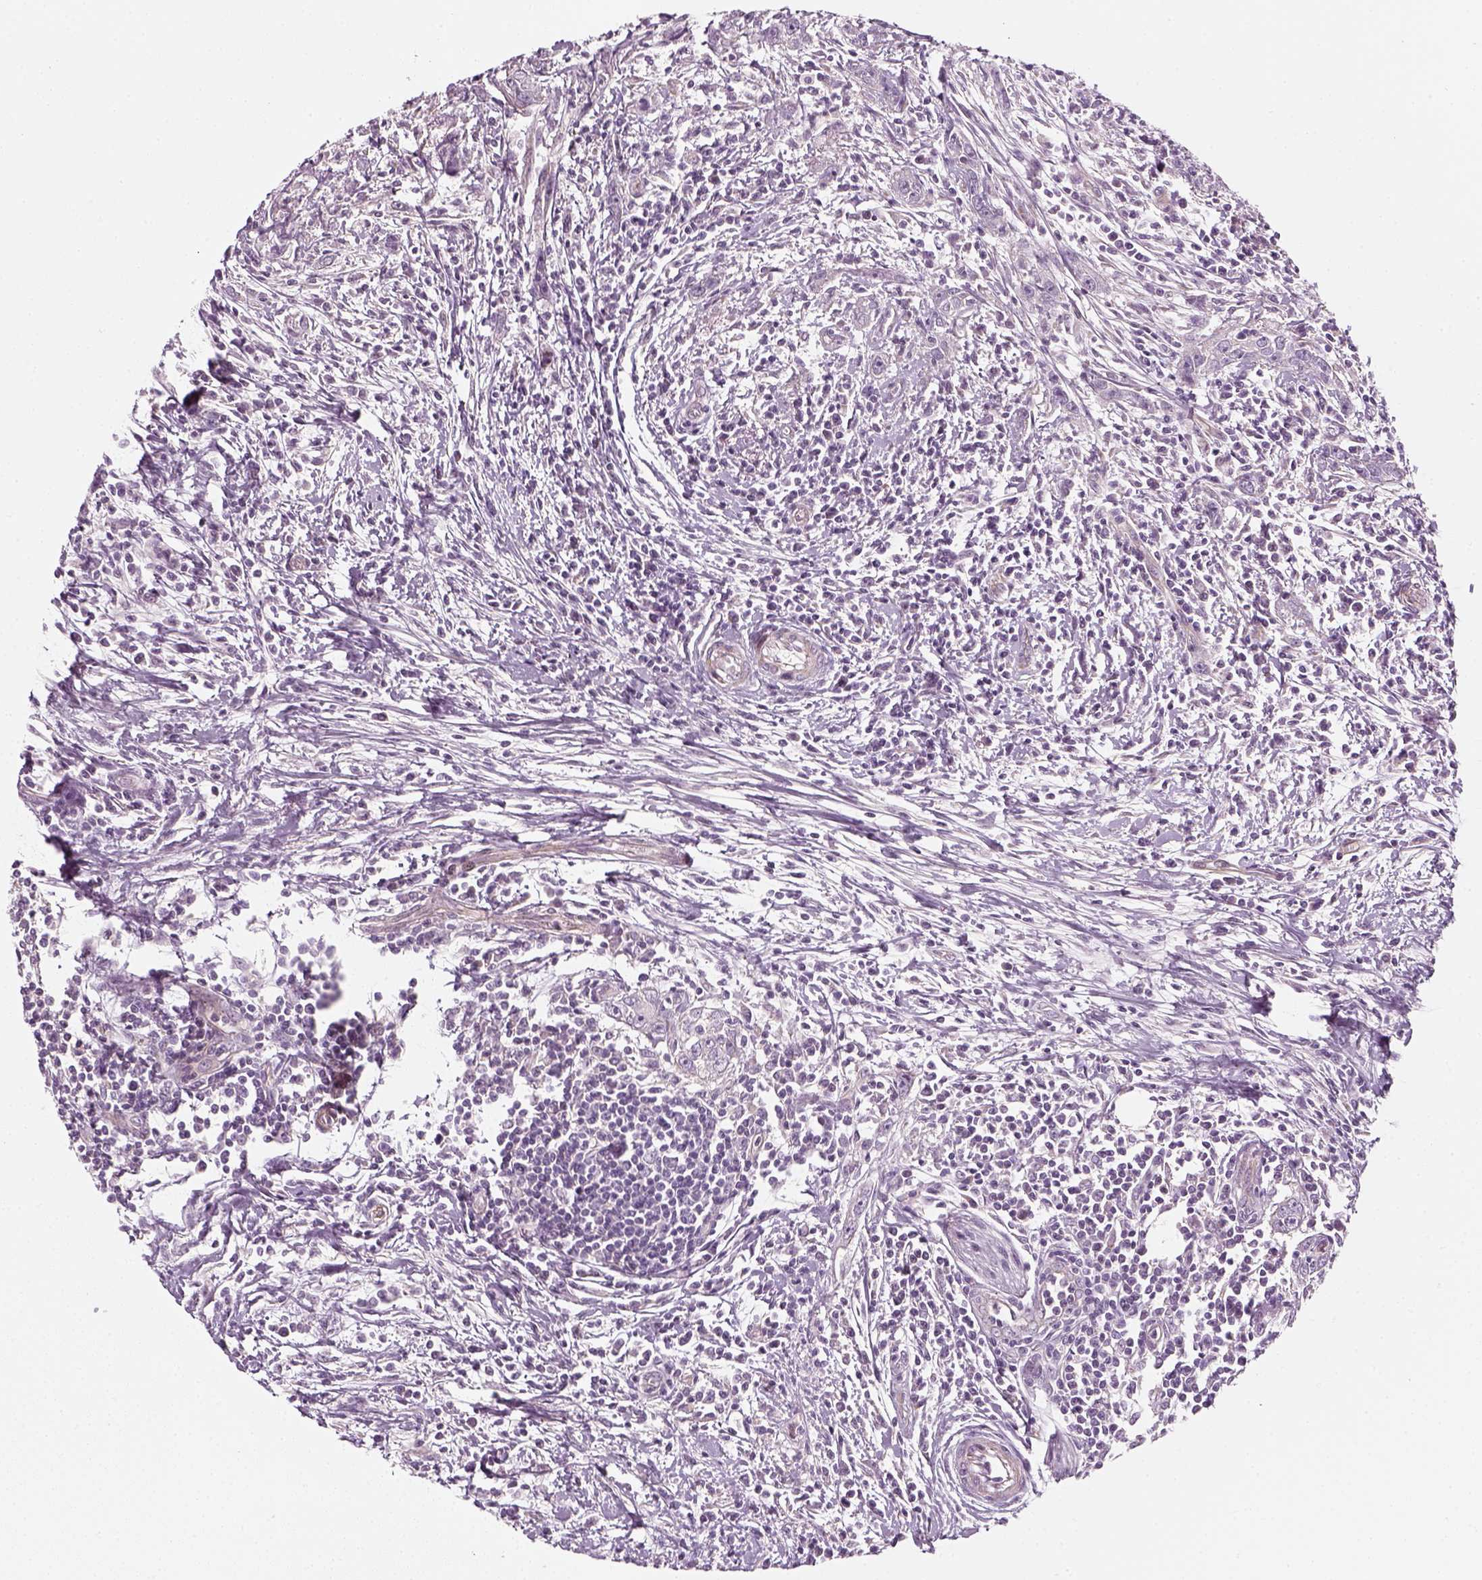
{"staining": {"intensity": "negative", "quantity": "none", "location": "none"}, "tissue": "urothelial cancer", "cell_type": "Tumor cells", "image_type": "cancer", "snomed": [{"axis": "morphology", "description": "Urothelial carcinoma, High grade"}, {"axis": "topography", "description": "Urinary bladder"}], "caption": "There is no significant positivity in tumor cells of urothelial cancer.", "gene": "DNASE1L1", "patient": {"sex": "male", "age": 83}}